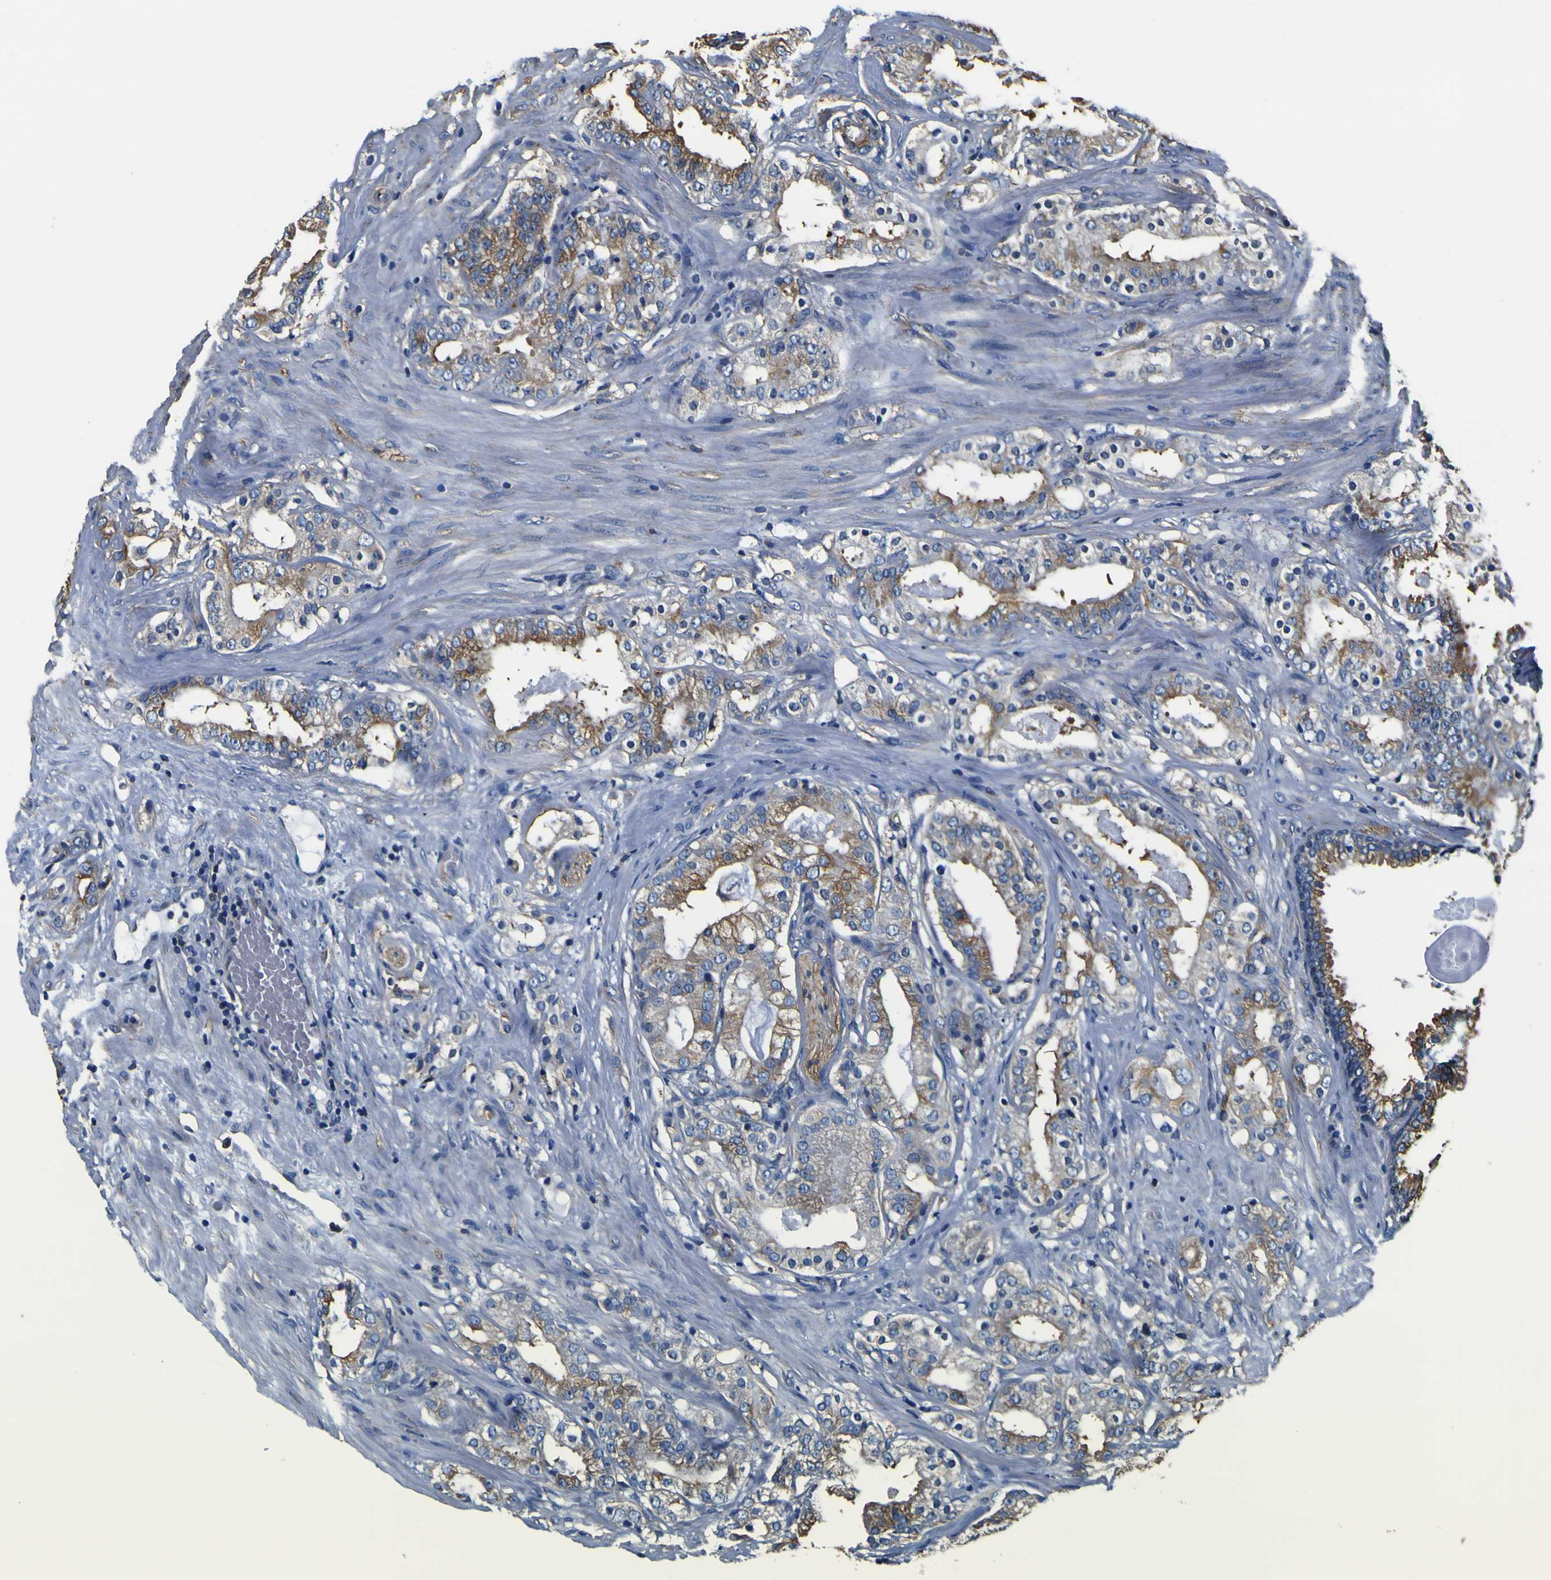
{"staining": {"intensity": "moderate", "quantity": "<25%", "location": "cytoplasmic/membranous"}, "tissue": "prostate cancer", "cell_type": "Tumor cells", "image_type": "cancer", "snomed": [{"axis": "morphology", "description": "Adenocarcinoma, Low grade"}, {"axis": "topography", "description": "Prostate"}], "caption": "Moderate cytoplasmic/membranous positivity for a protein is appreciated in approximately <25% of tumor cells of prostate cancer (low-grade adenocarcinoma) using immunohistochemistry (IHC).", "gene": "TUBA1B", "patient": {"sex": "male", "age": 59}}